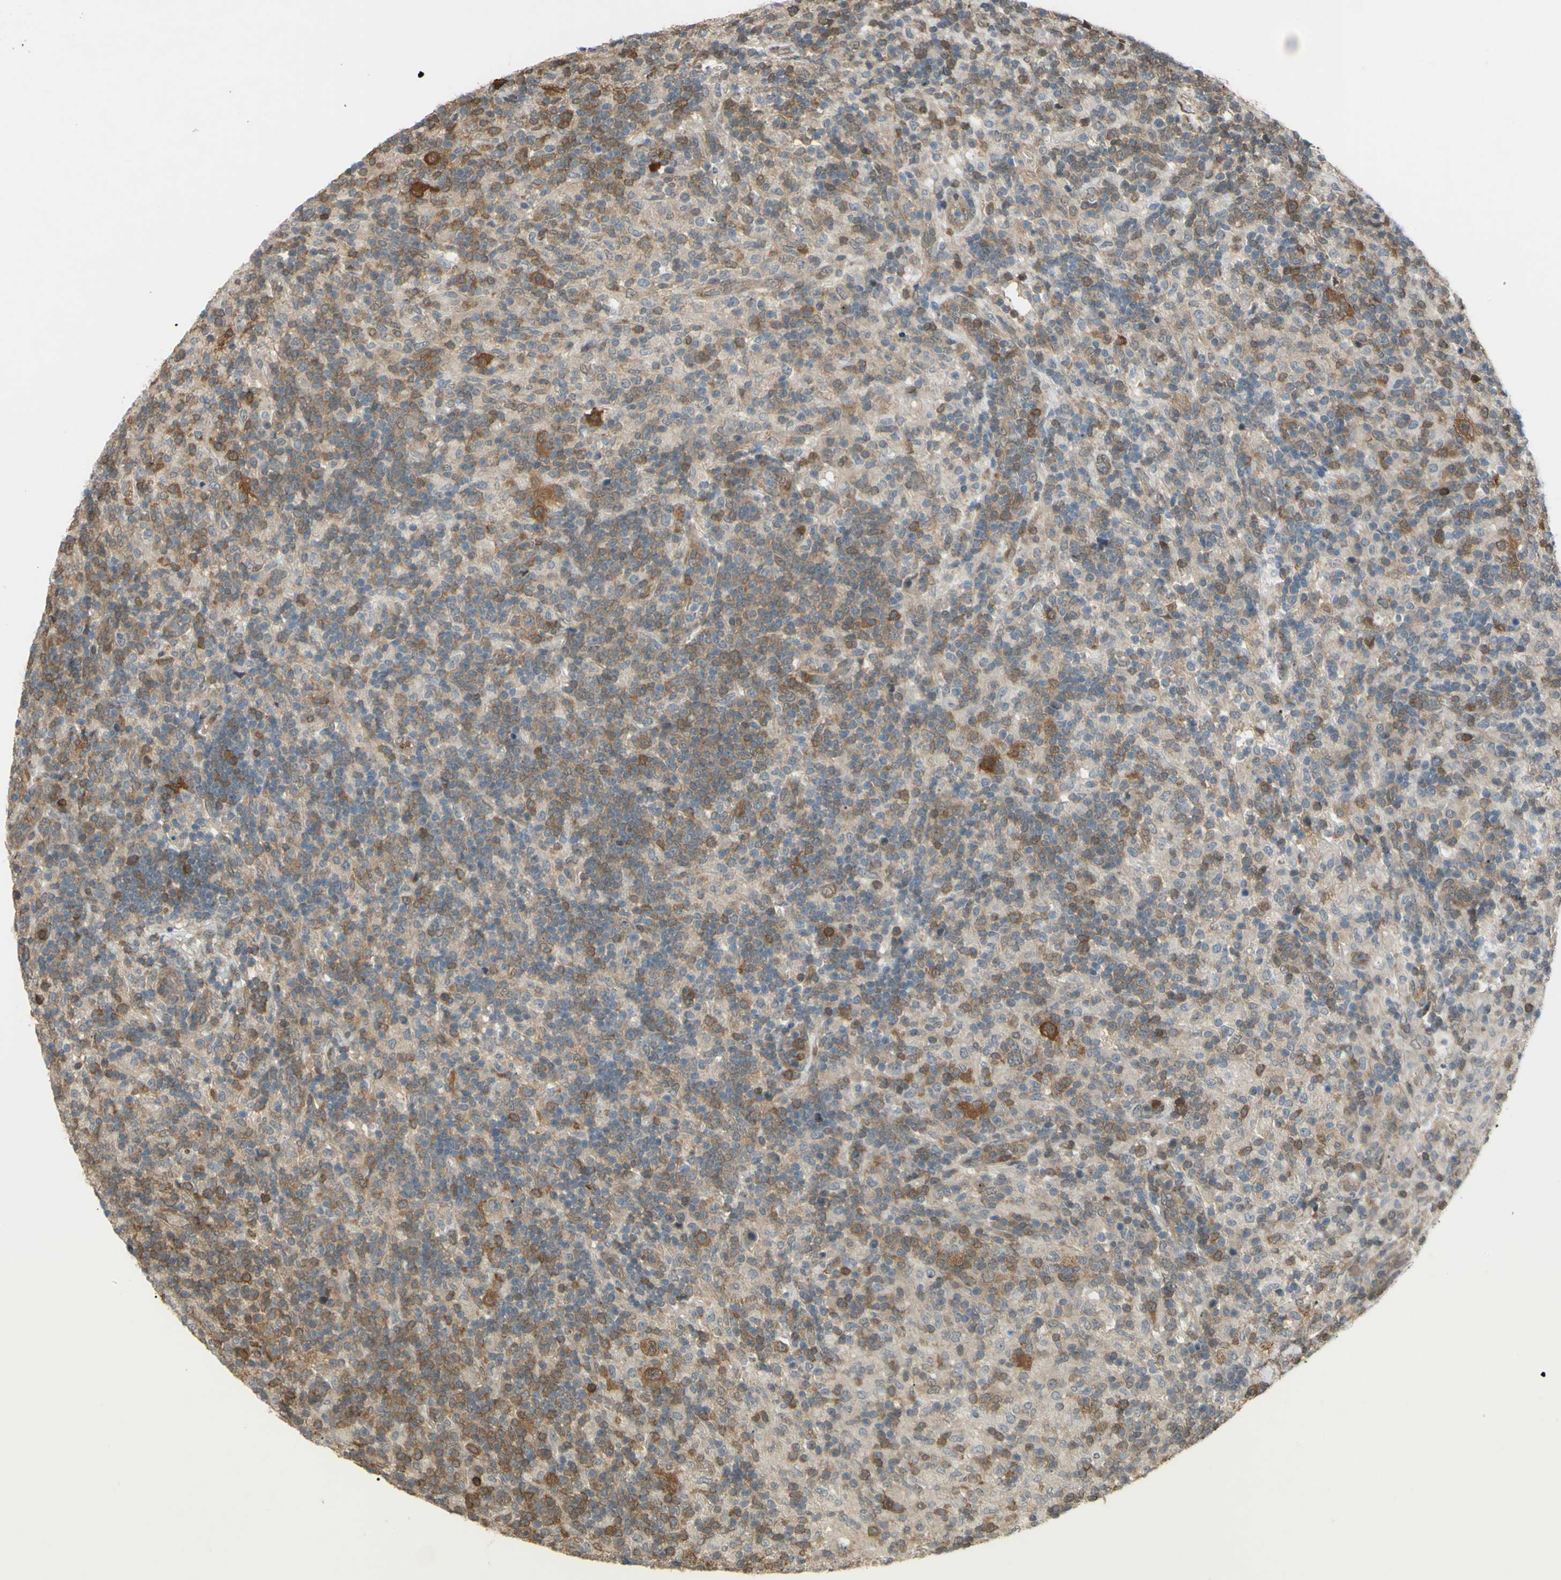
{"staining": {"intensity": "moderate", "quantity": ">75%", "location": "cytoplasmic/membranous"}, "tissue": "lymphoma", "cell_type": "Tumor cells", "image_type": "cancer", "snomed": [{"axis": "morphology", "description": "Hodgkin's disease, NOS"}, {"axis": "topography", "description": "Lymph node"}], "caption": "Tumor cells reveal medium levels of moderate cytoplasmic/membranous expression in approximately >75% of cells in human lymphoma.", "gene": "YWHAQ", "patient": {"sex": "male", "age": 70}}